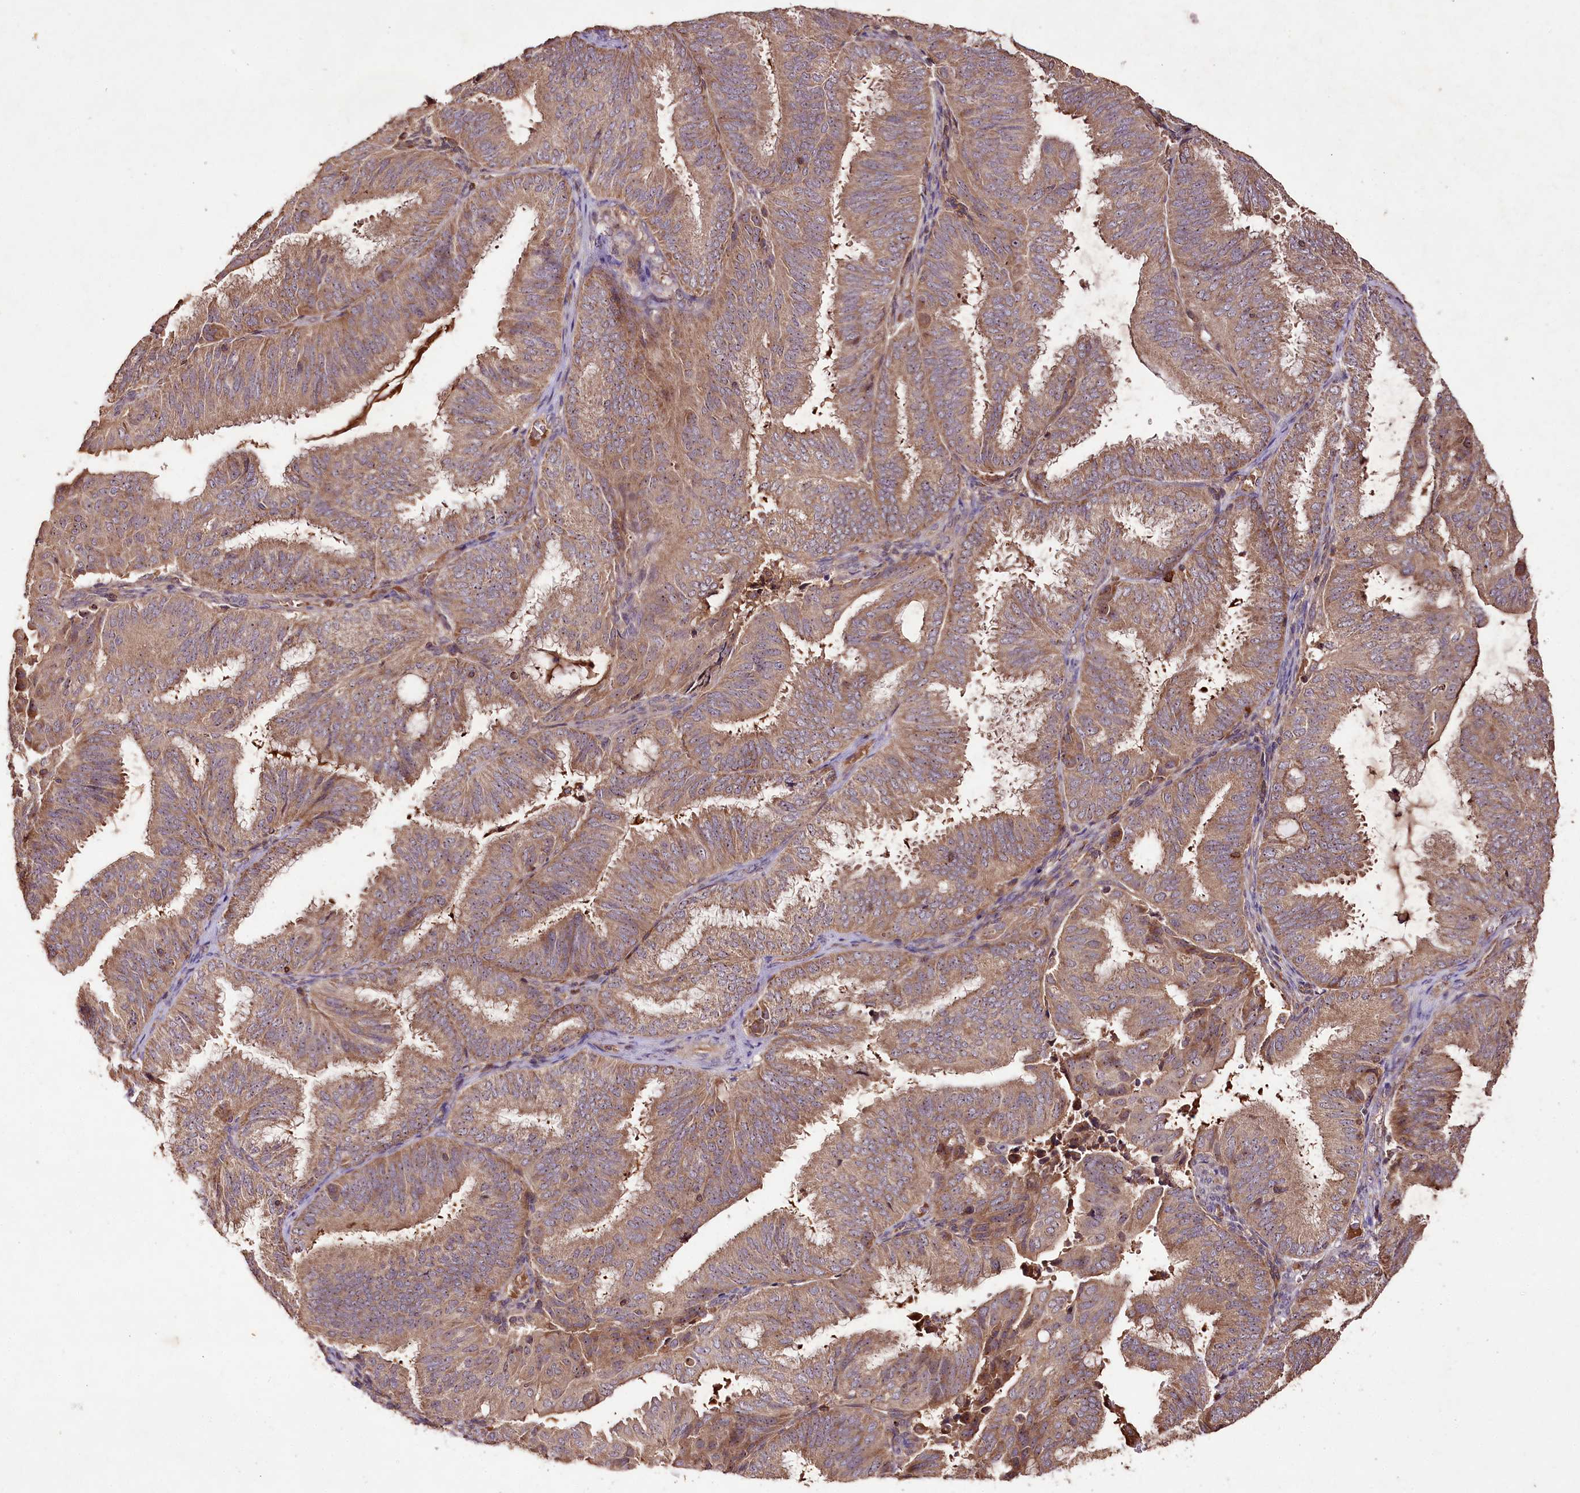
{"staining": {"intensity": "moderate", "quantity": ">75%", "location": "cytoplasmic/membranous"}, "tissue": "endometrial cancer", "cell_type": "Tumor cells", "image_type": "cancer", "snomed": [{"axis": "morphology", "description": "Adenocarcinoma, NOS"}, {"axis": "topography", "description": "Endometrium"}], "caption": "Protein expression analysis of endometrial cancer (adenocarcinoma) displays moderate cytoplasmic/membranous positivity in about >75% of tumor cells. (DAB IHC with brightfield microscopy, high magnification).", "gene": "FAM53B", "patient": {"sex": "female", "age": 49}}